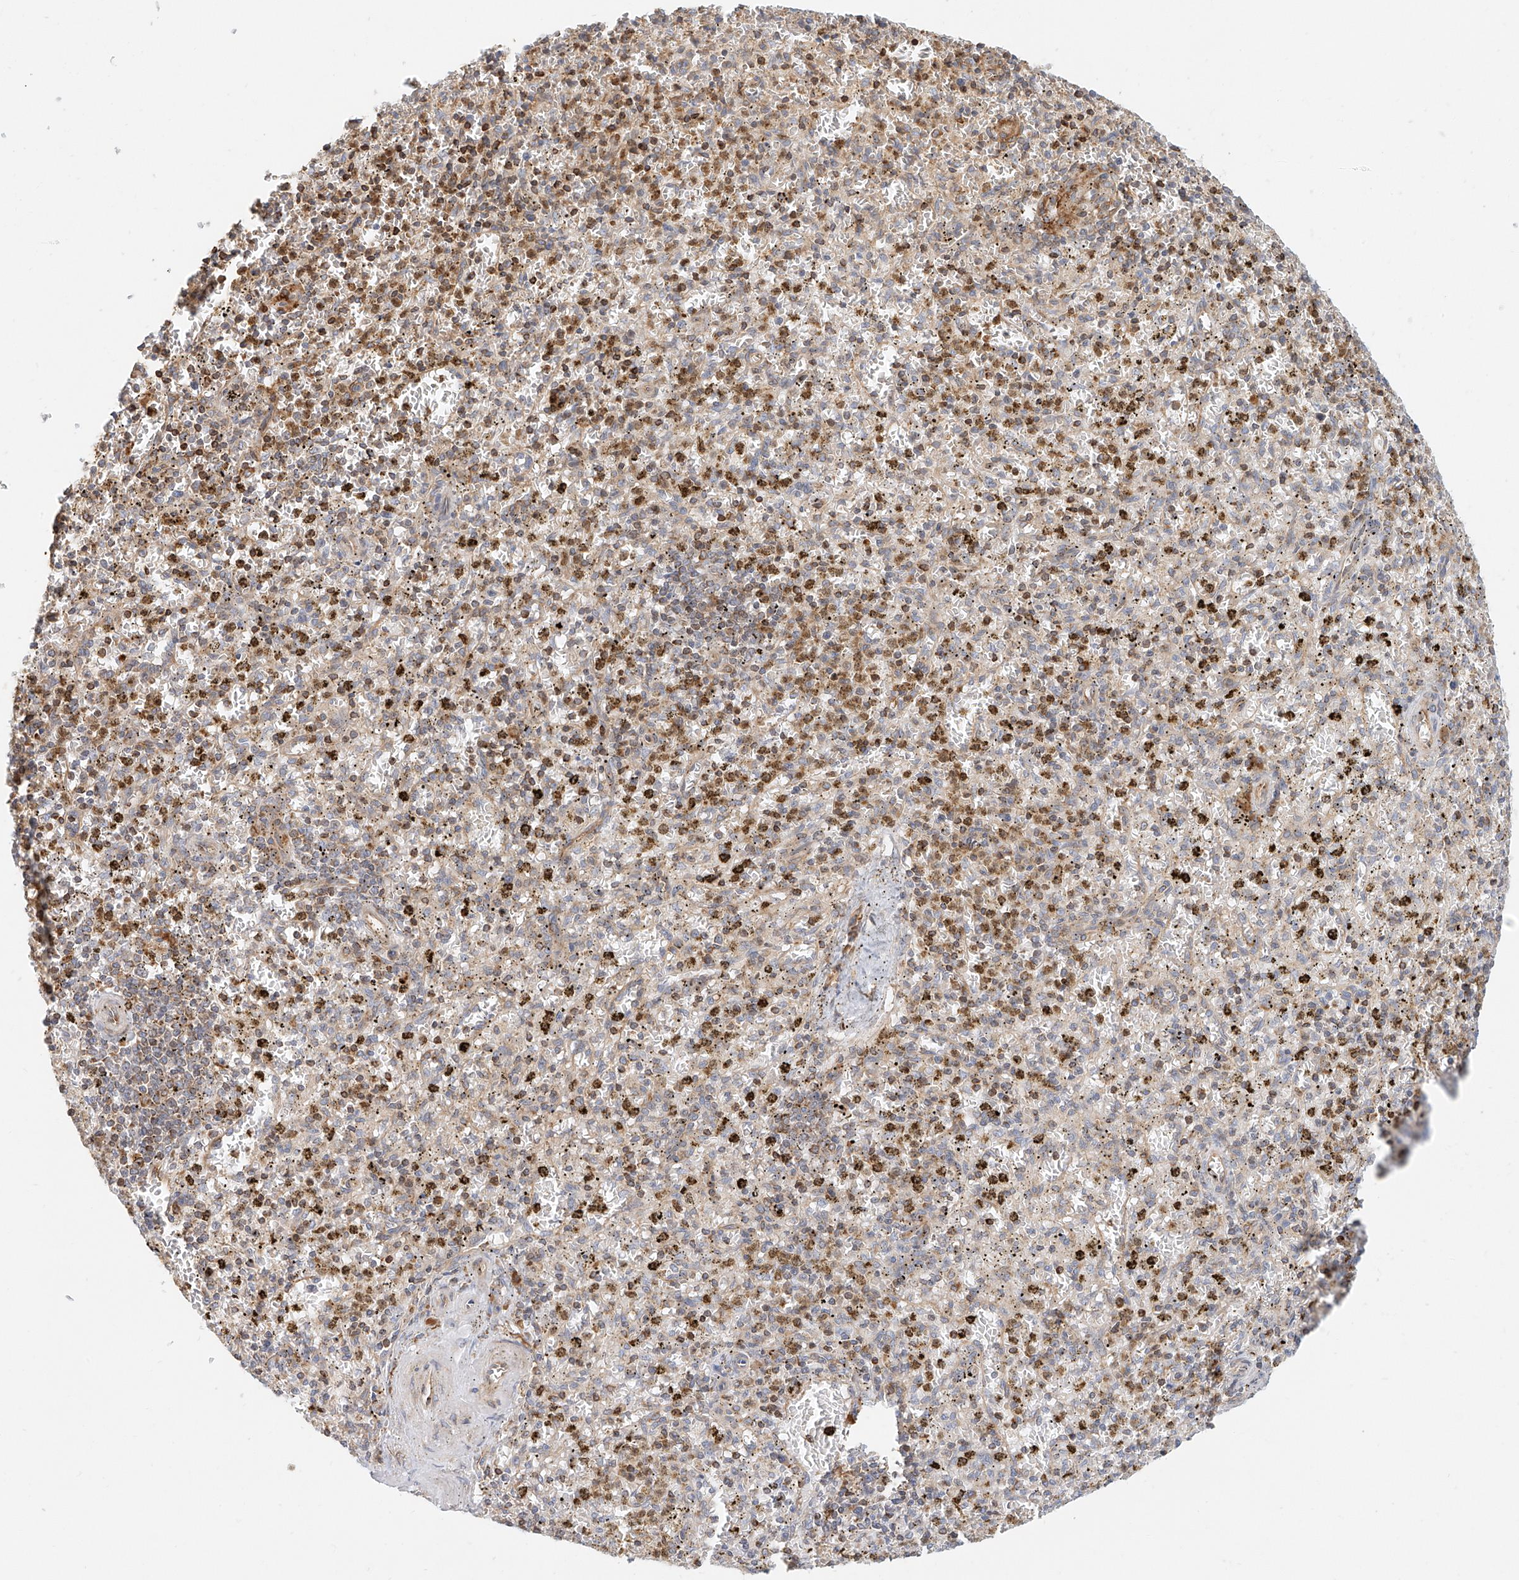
{"staining": {"intensity": "moderate", "quantity": "25%-75%", "location": "cytoplasmic/membranous"}, "tissue": "spleen", "cell_type": "Cells in red pulp", "image_type": "normal", "snomed": [{"axis": "morphology", "description": "Normal tissue, NOS"}, {"axis": "topography", "description": "Spleen"}], "caption": "High-power microscopy captured an immunohistochemistry (IHC) histopathology image of benign spleen, revealing moderate cytoplasmic/membranous staining in approximately 25%-75% of cells in red pulp. The staining was performed using DAB (3,3'-diaminobenzidine) to visualize the protein expression in brown, while the nuclei were stained in blue with hematoxylin (Magnification: 20x).", "gene": "DHRS7", "patient": {"sex": "male", "age": 72}}